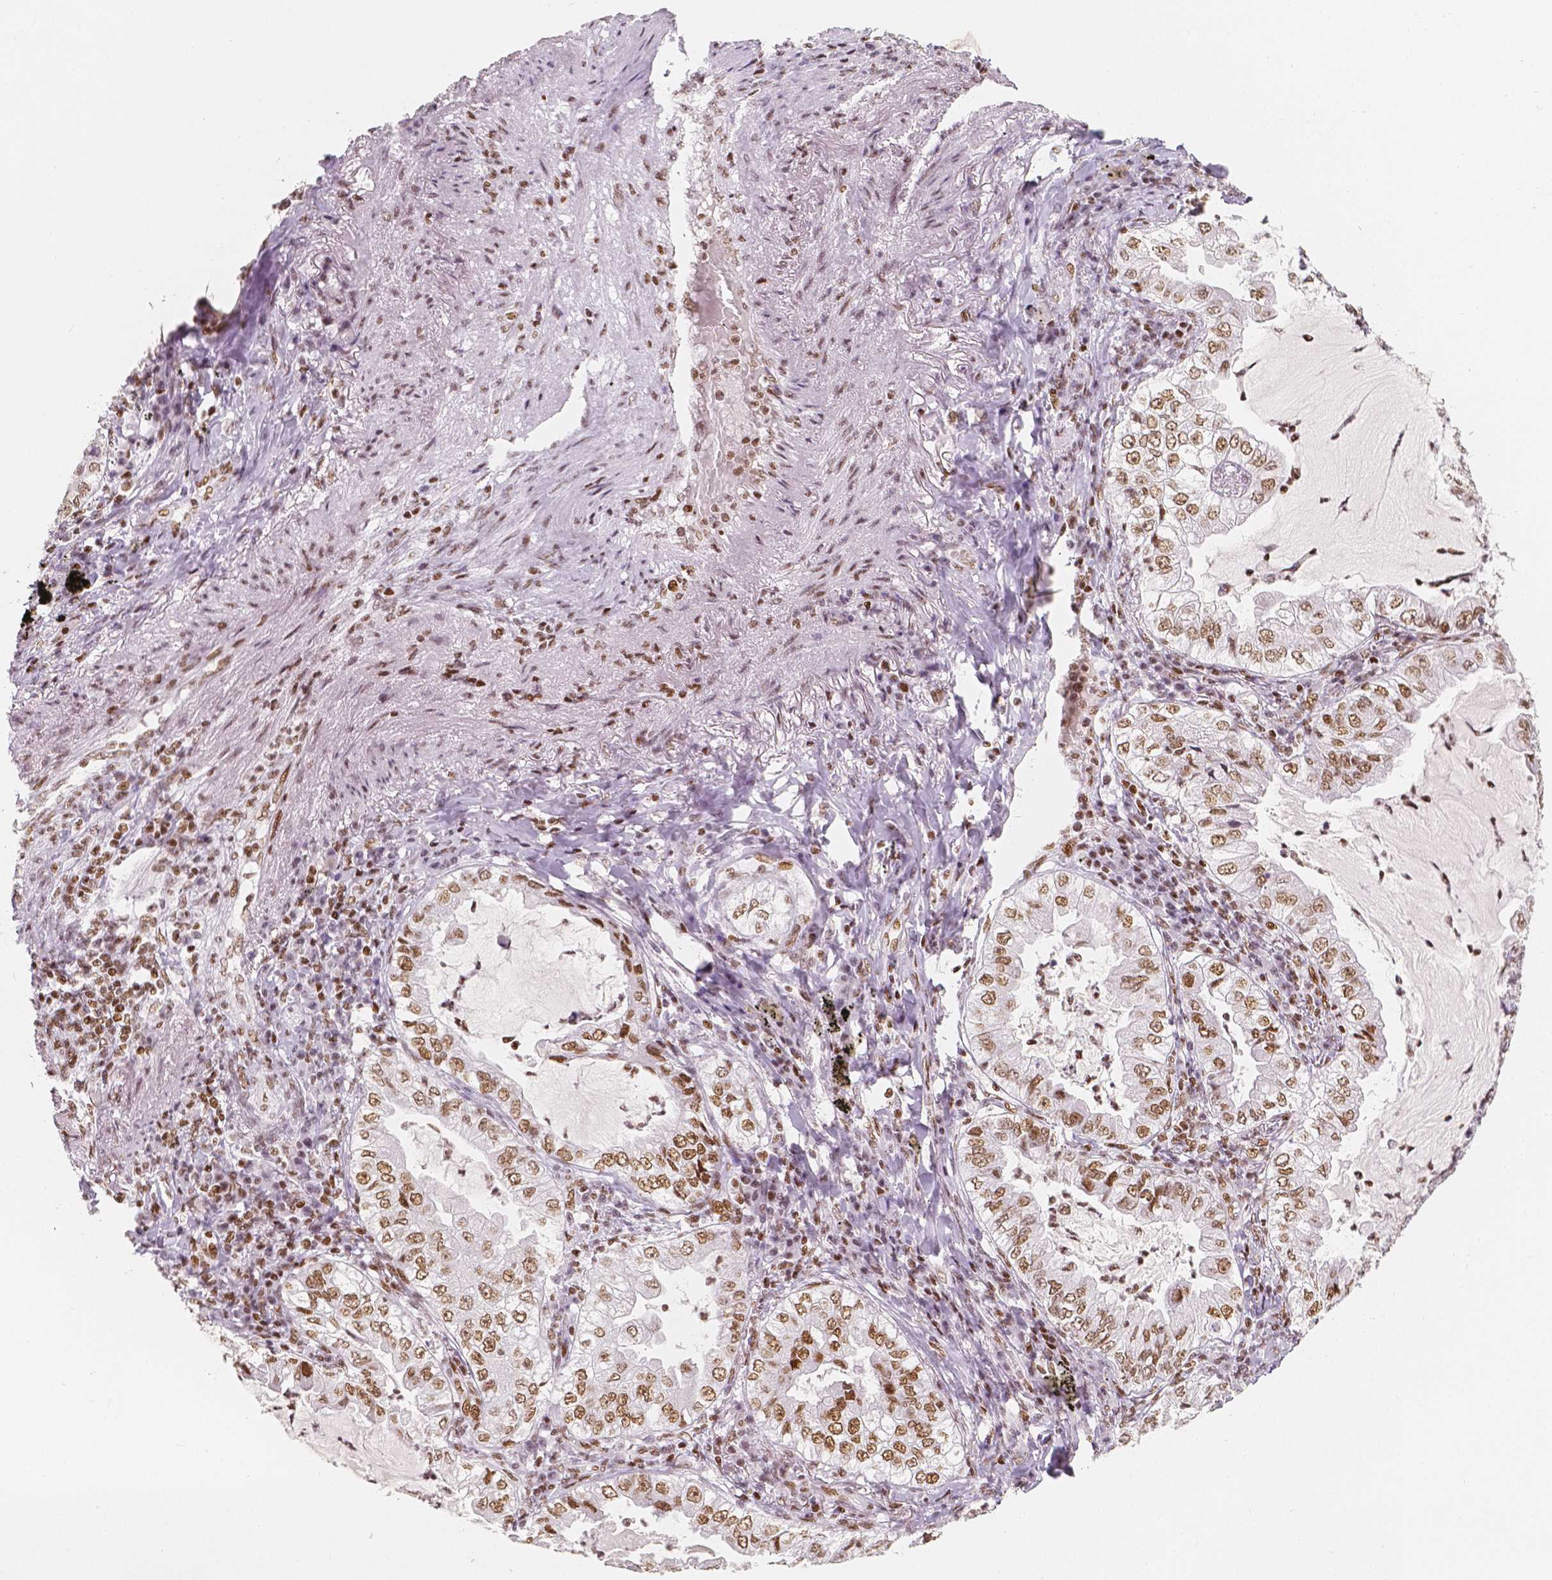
{"staining": {"intensity": "moderate", "quantity": ">75%", "location": "nuclear"}, "tissue": "lung cancer", "cell_type": "Tumor cells", "image_type": "cancer", "snomed": [{"axis": "morphology", "description": "Adenocarcinoma, NOS"}, {"axis": "topography", "description": "Lung"}], "caption": "There is medium levels of moderate nuclear positivity in tumor cells of lung adenocarcinoma, as demonstrated by immunohistochemical staining (brown color).", "gene": "HDAC1", "patient": {"sex": "female", "age": 73}}